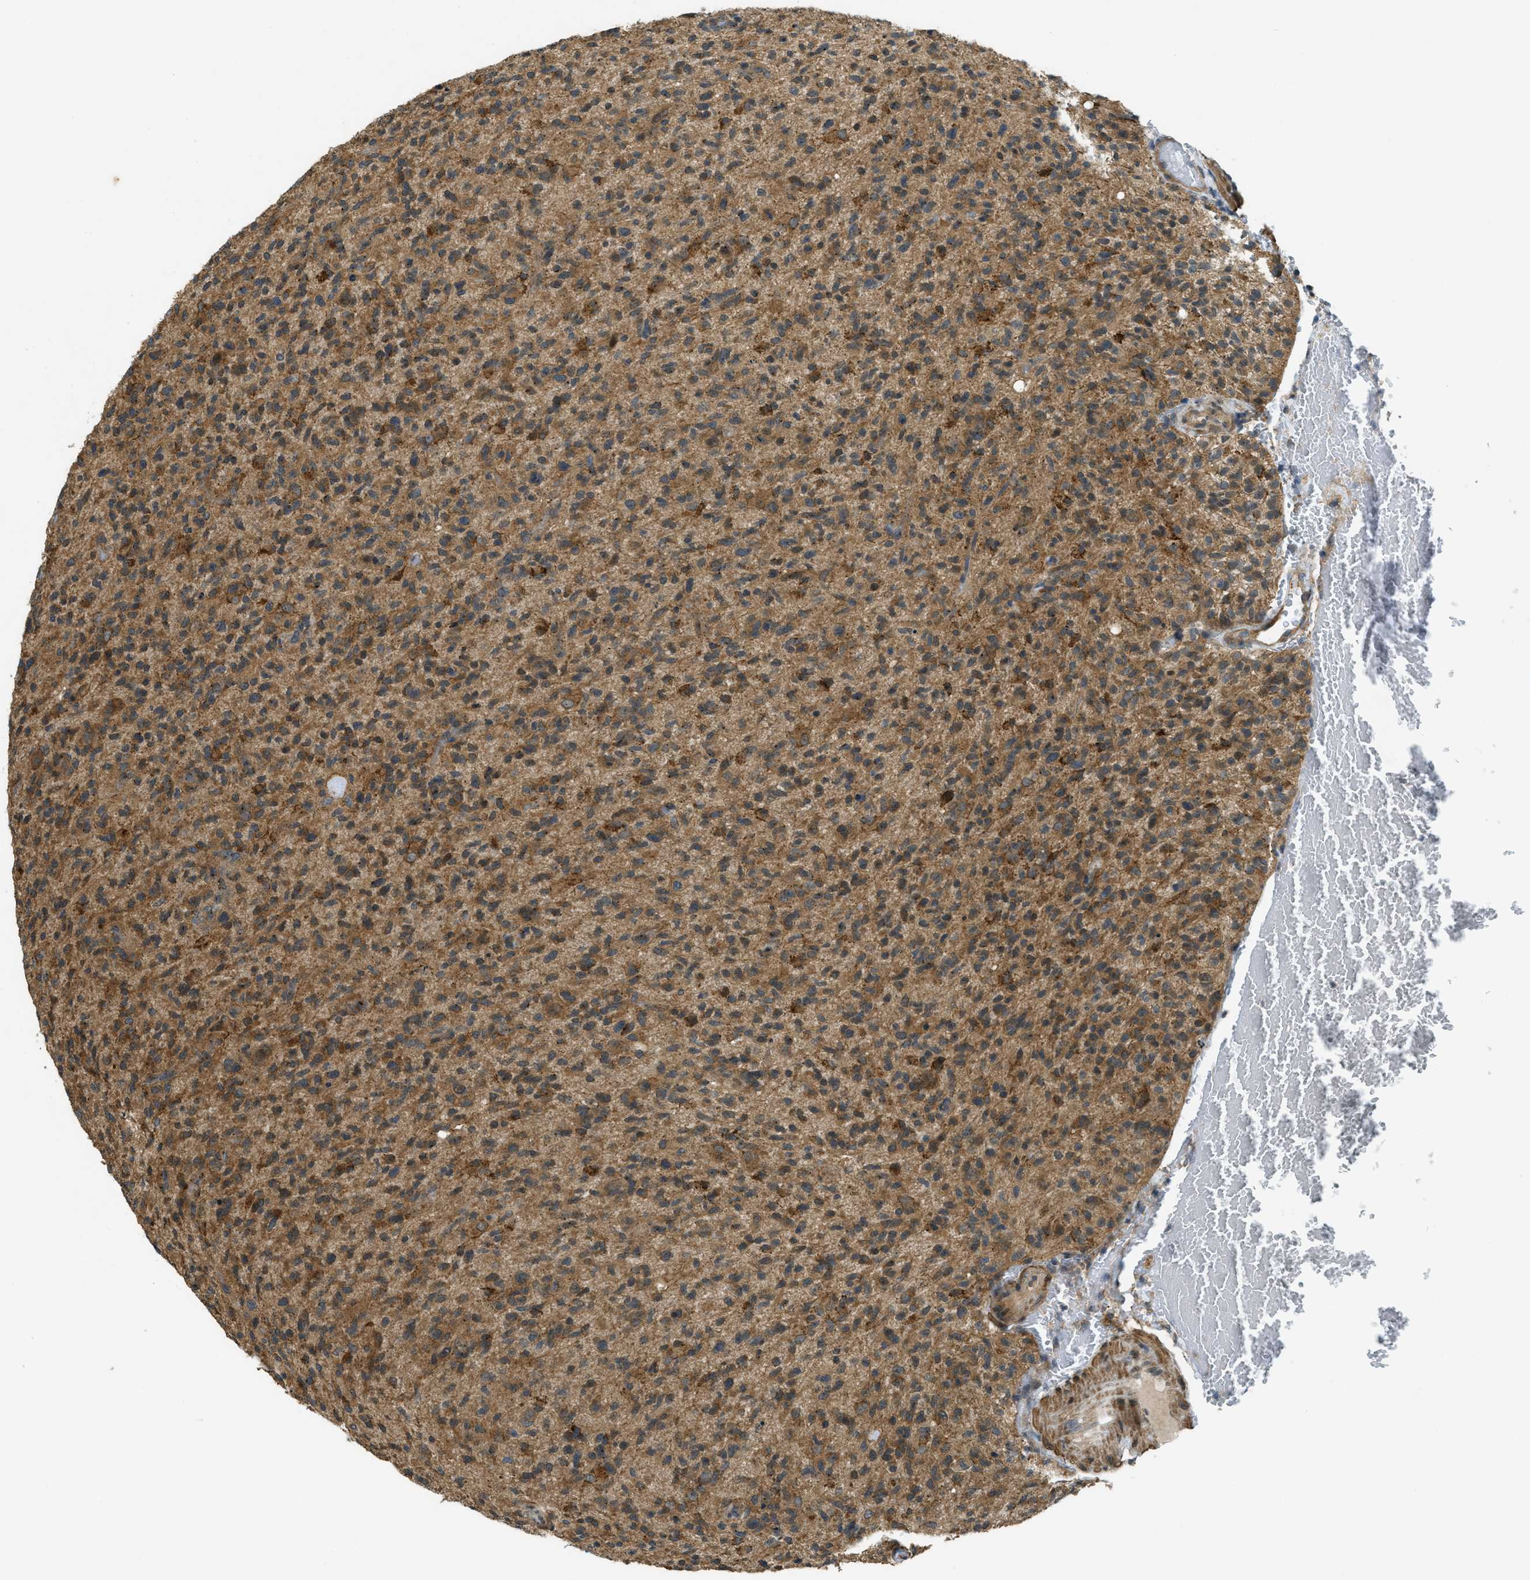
{"staining": {"intensity": "moderate", "quantity": ">75%", "location": "cytoplasmic/membranous"}, "tissue": "glioma", "cell_type": "Tumor cells", "image_type": "cancer", "snomed": [{"axis": "morphology", "description": "Glioma, malignant, High grade"}, {"axis": "topography", "description": "Brain"}], "caption": "Moderate cytoplasmic/membranous staining is seen in approximately >75% of tumor cells in glioma.", "gene": "CDKN2C", "patient": {"sex": "male", "age": 71}}